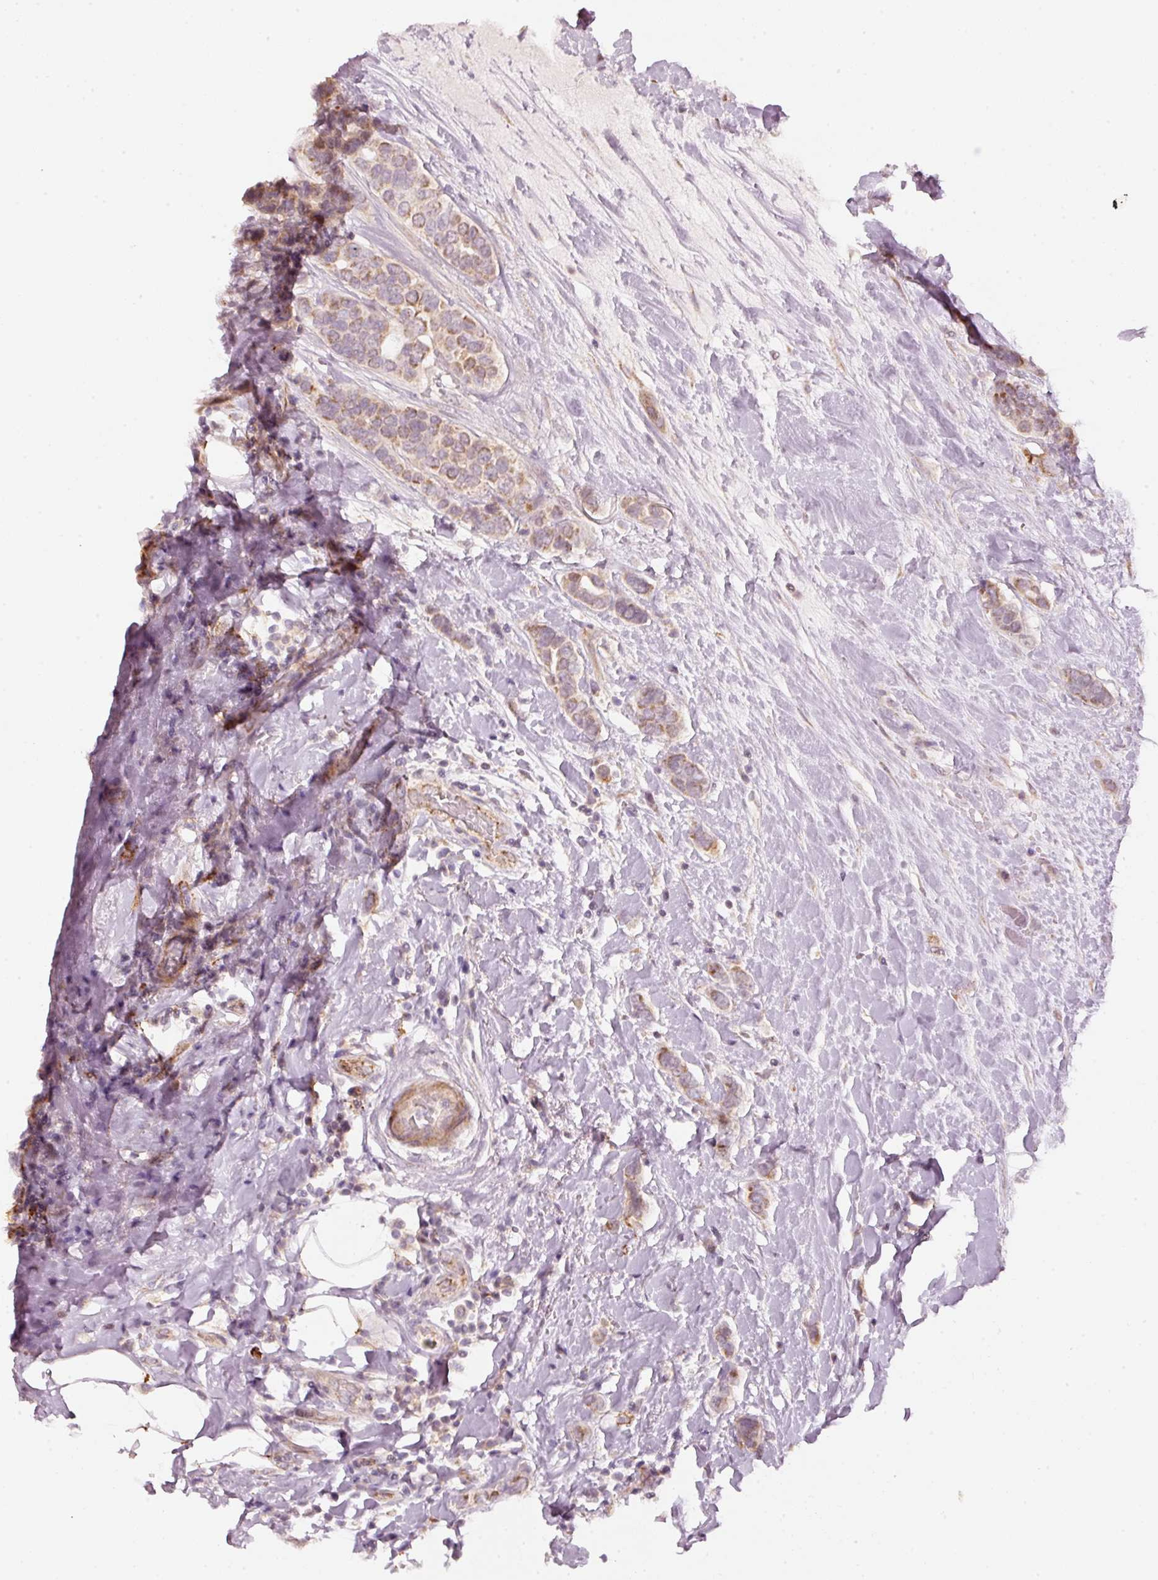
{"staining": {"intensity": "moderate", "quantity": "25%-75%", "location": "cytoplasmic/membranous"}, "tissue": "breast cancer", "cell_type": "Tumor cells", "image_type": "cancer", "snomed": [{"axis": "morphology", "description": "Lobular carcinoma"}, {"axis": "topography", "description": "Breast"}], "caption": "Tumor cells reveal medium levels of moderate cytoplasmic/membranous expression in about 25%-75% of cells in lobular carcinoma (breast). Nuclei are stained in blue.", "gene": "ARHGAP22", "patient": {"sex": "female", "age": 51}}